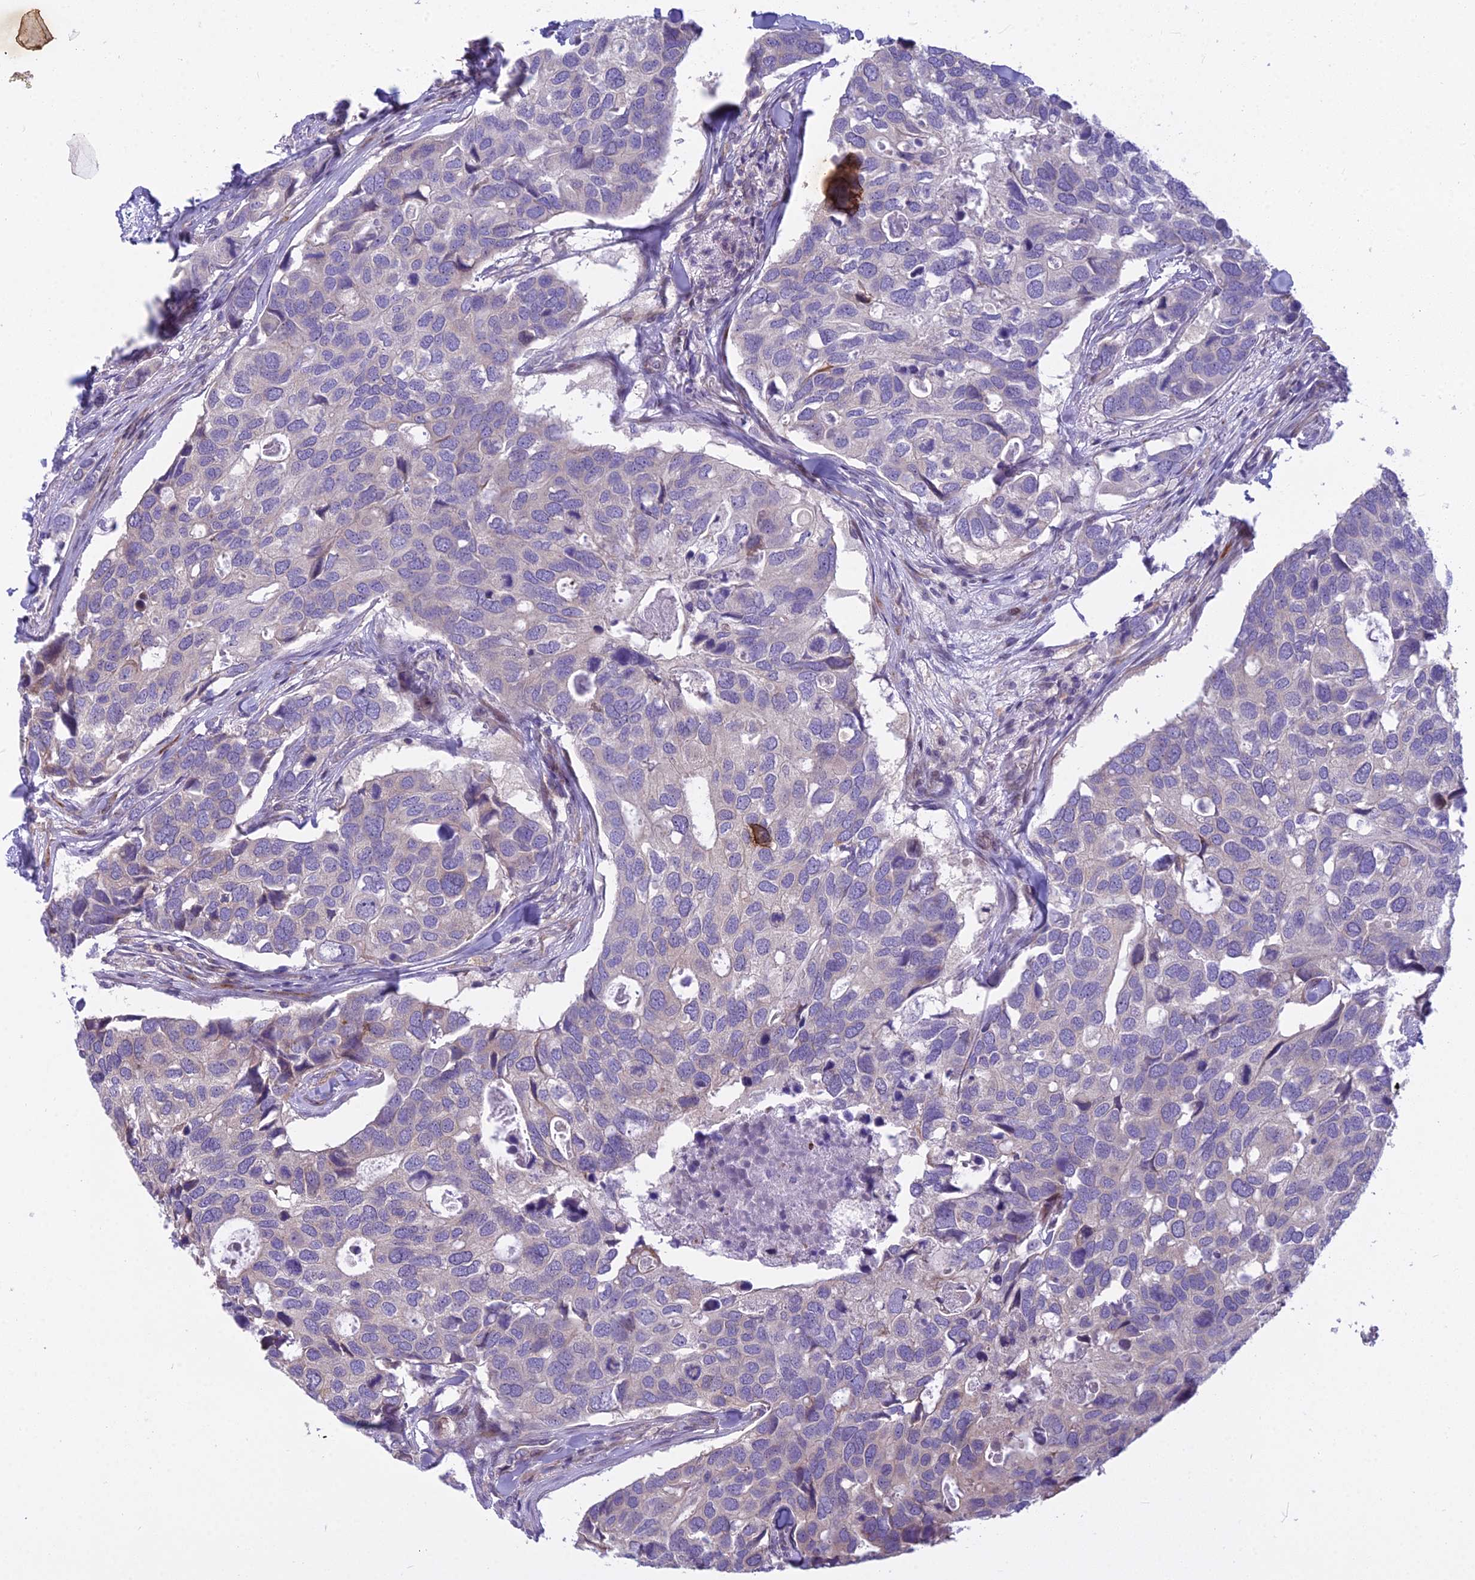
{"staining": {"intensity": "negative", "quantity": "none", "location": "none"}, "tissue": "breast cancer", "cell_type": "Tumor cells", "image_type": "cancer", "snomed": [{"axis": "morphology", "description": "Duct carcinoma"}, {"axis": "topography", "description": "Breast"}], "caption": "Histopathology image shows no protein staining in tumor cells of breast cancer (intraductal carcinoma) tissue. (Stains: DAB immunohistochemistry with hematoxylin counter stain, Microscopy: brightfield microscopy at high magnification).", "gene": "PCDHB14", "patient": {"sex": "female", "age": 83}}